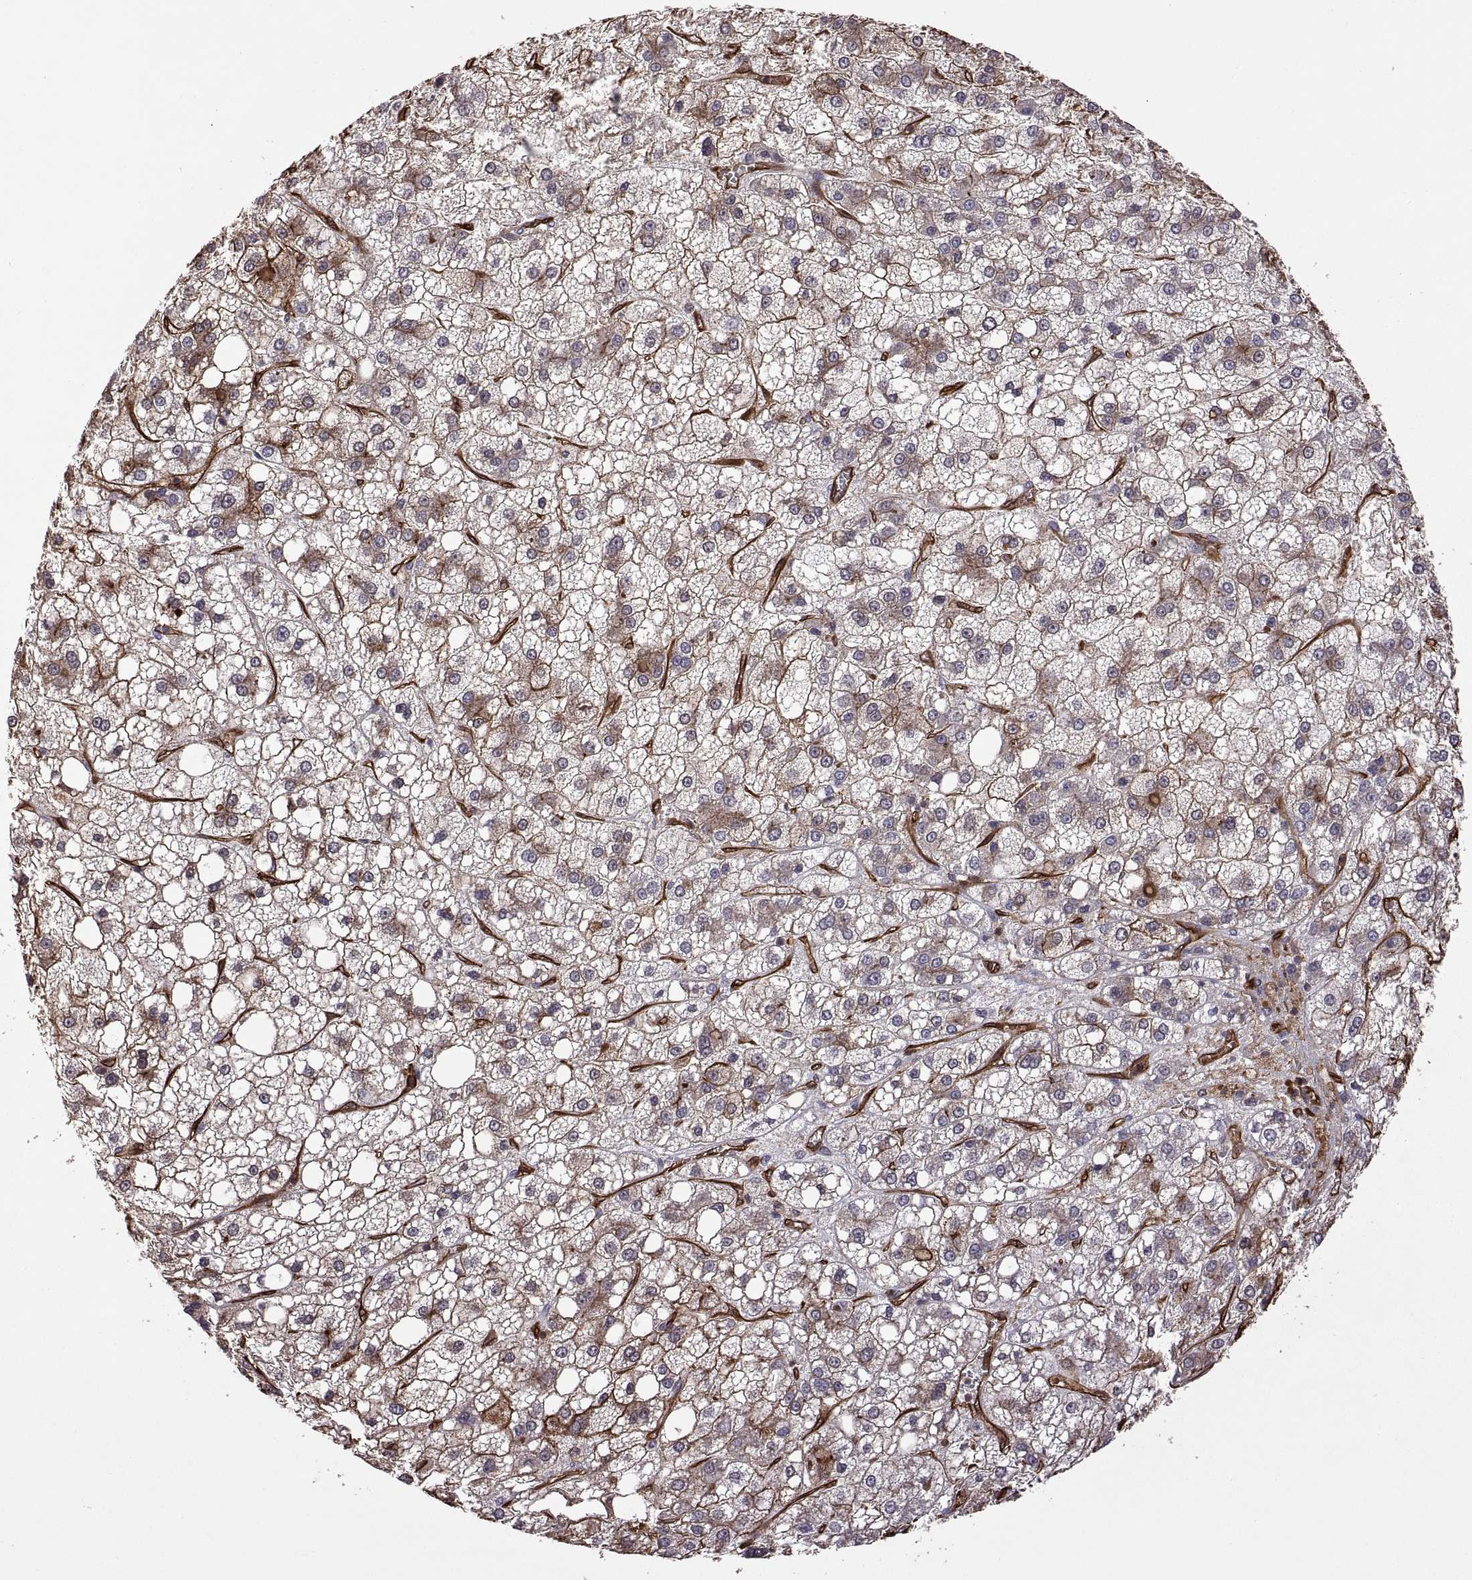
{"staining": {"intensity": "moderate", "quantity": "25%-75%", "location": "cytoplasmic/membranous"}, "tissue": "liver cancer", "cell_type": "Tumor cells", "image_type": "cancer", "snomed": [{"axis": "morphology", "description": "Carcinoma, Hepatocellular, NOS"}, {"axis": "topography", "description": "Liver"}], "caption": "The image reveals immunohistochemical staining of hepatocellular carcinoma (liver). There is moderate cytoplasmic/membranous expression is identified in about 25%-75% of tumor cells.", "gene": "S100A10", "patient": {"sex": "male", "age": 73}}